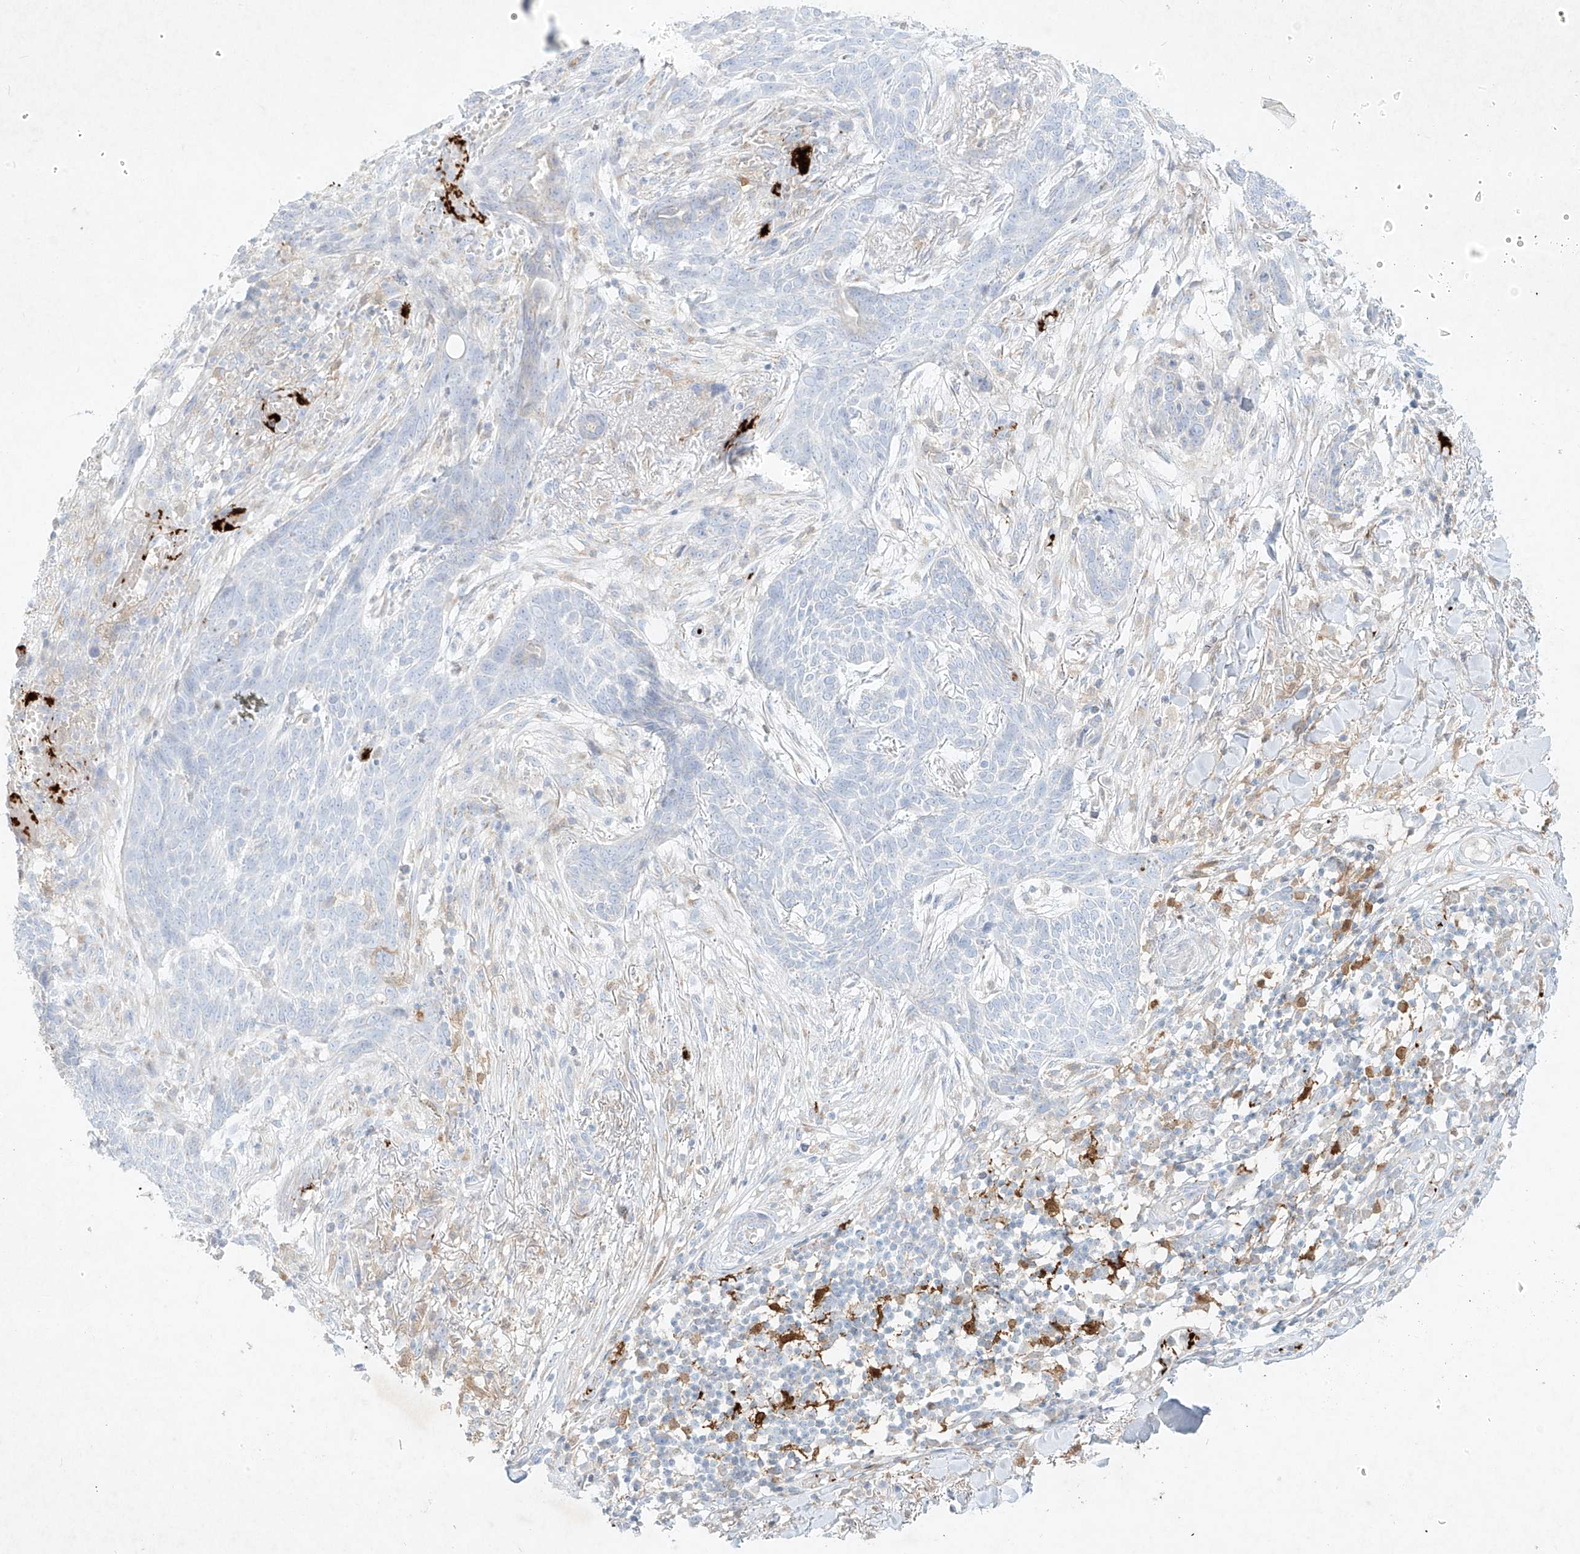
{"staining": {"intensity": "negative", "quantity": "none", "location": "none"}, "tissue": "skin cancer", "cell_type": "Tumor cells", "image_type": "cancer", "snomed": [{"axis": "morphology", "description": "Normal tissue, NOS"}, {"axis": "morphology", "description": "Basal cell carcinoma"}, {"axis": "topography", "description": "Skin"}], "caption": "High power microscopy image of an IHC histopathology image of skin cancer, revealing no significant positivity in tumor cells. (DAB immunohistochemistry (IHC) with hematoxylin counter stain).", "gene": "PLEK", "patient": {"sex": "male", "age": 64}}